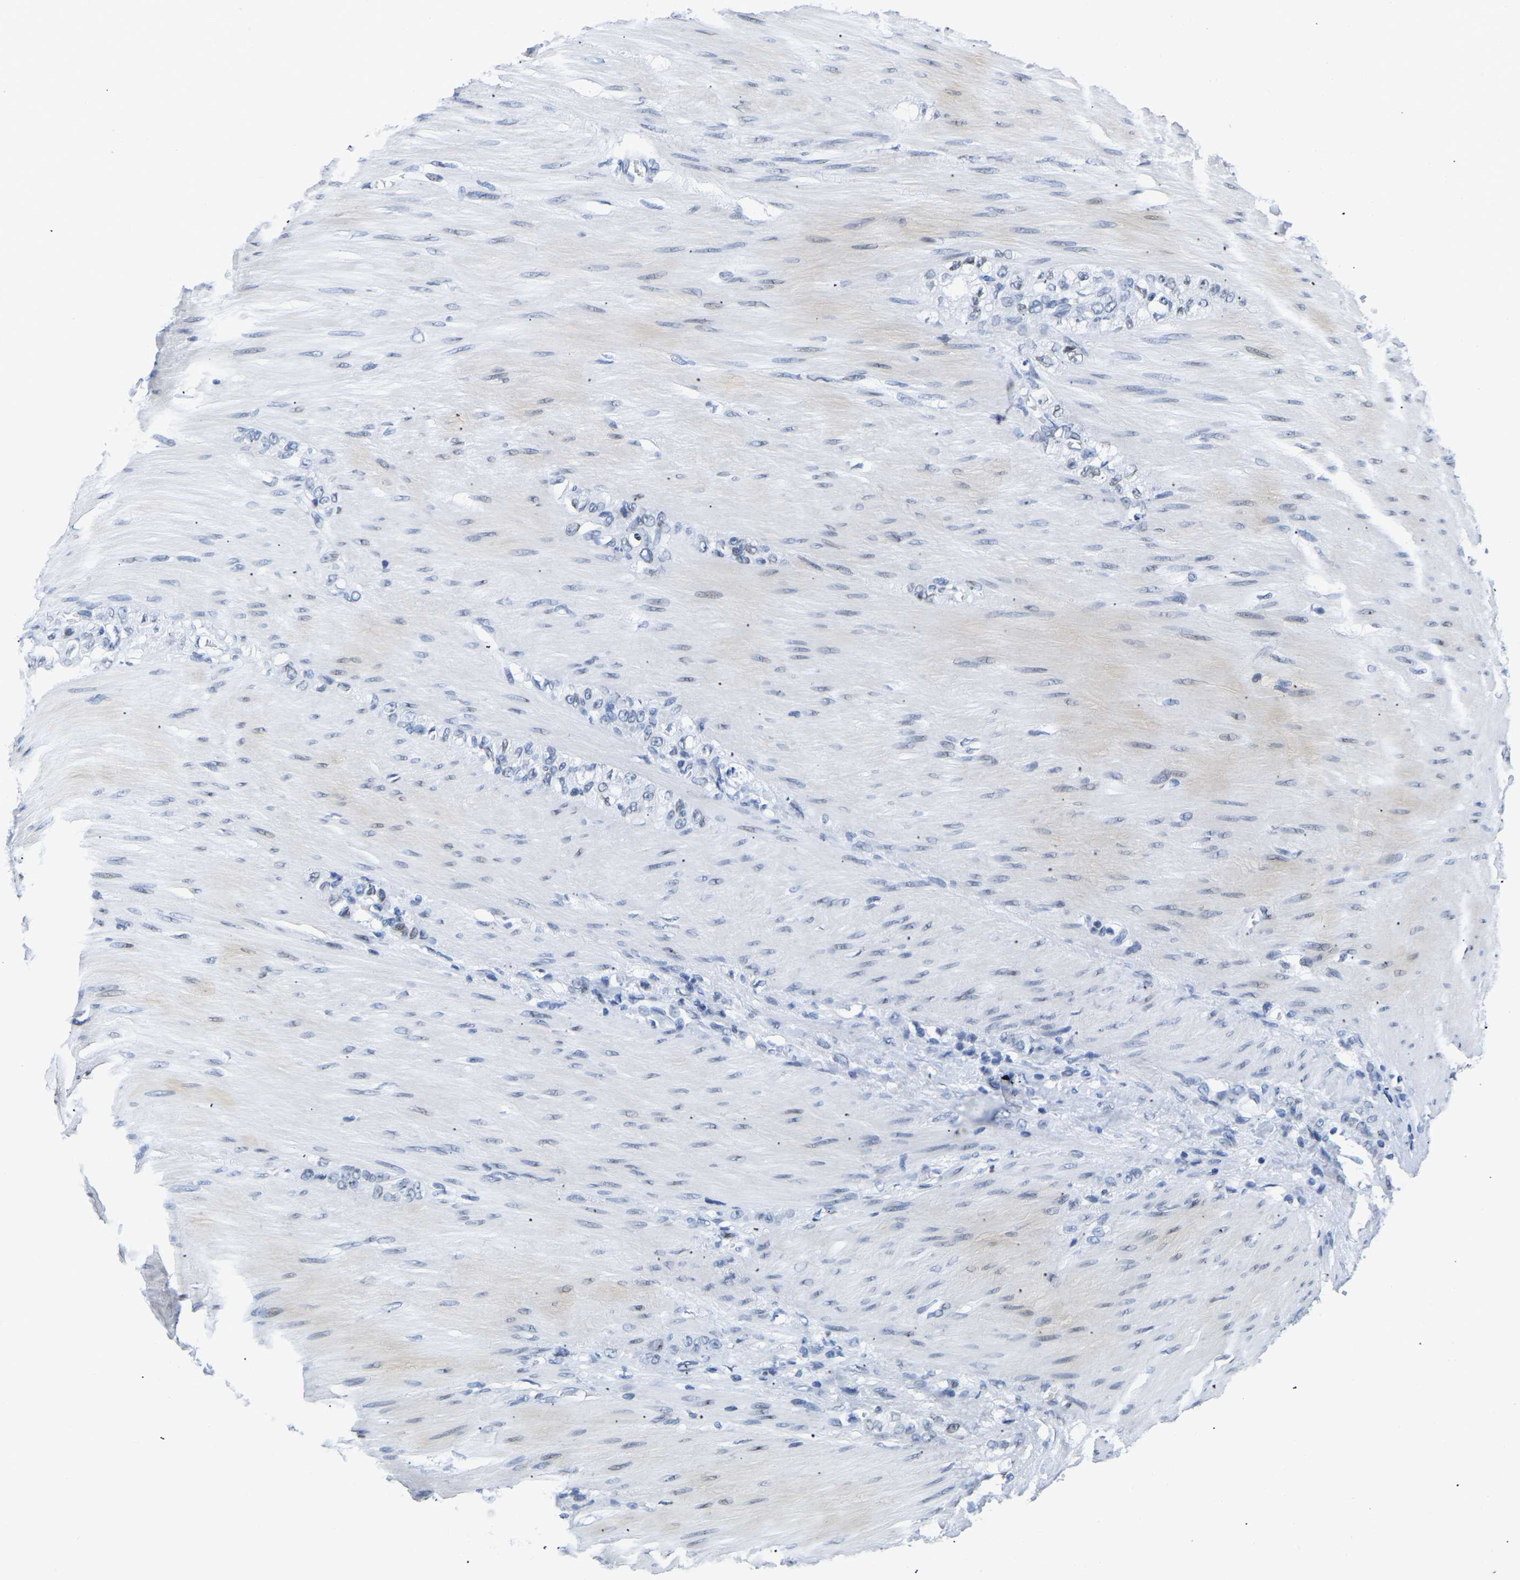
{"staining": {"intensity": "weak", "quantity": "<25%", "location": "nuclear"}, "tissue": "stomach cancer", "cell_type": "Tumor cells", "image_type": "cancer", "snomed": [{"axis": "morphology", "description": "Normal tissue, NOS"}, {"axis": "morphology", "description": "Adenocarcinoma, NOS"}, {"axis": "topography", "description": "Stomach"}], "caption": "The photomicrograph exhibits no significant positivity in tumor cells of adenocarcinoma (stomach).", "gene": "UPK3A", "patient": {"sex": "male", "age": 82}}